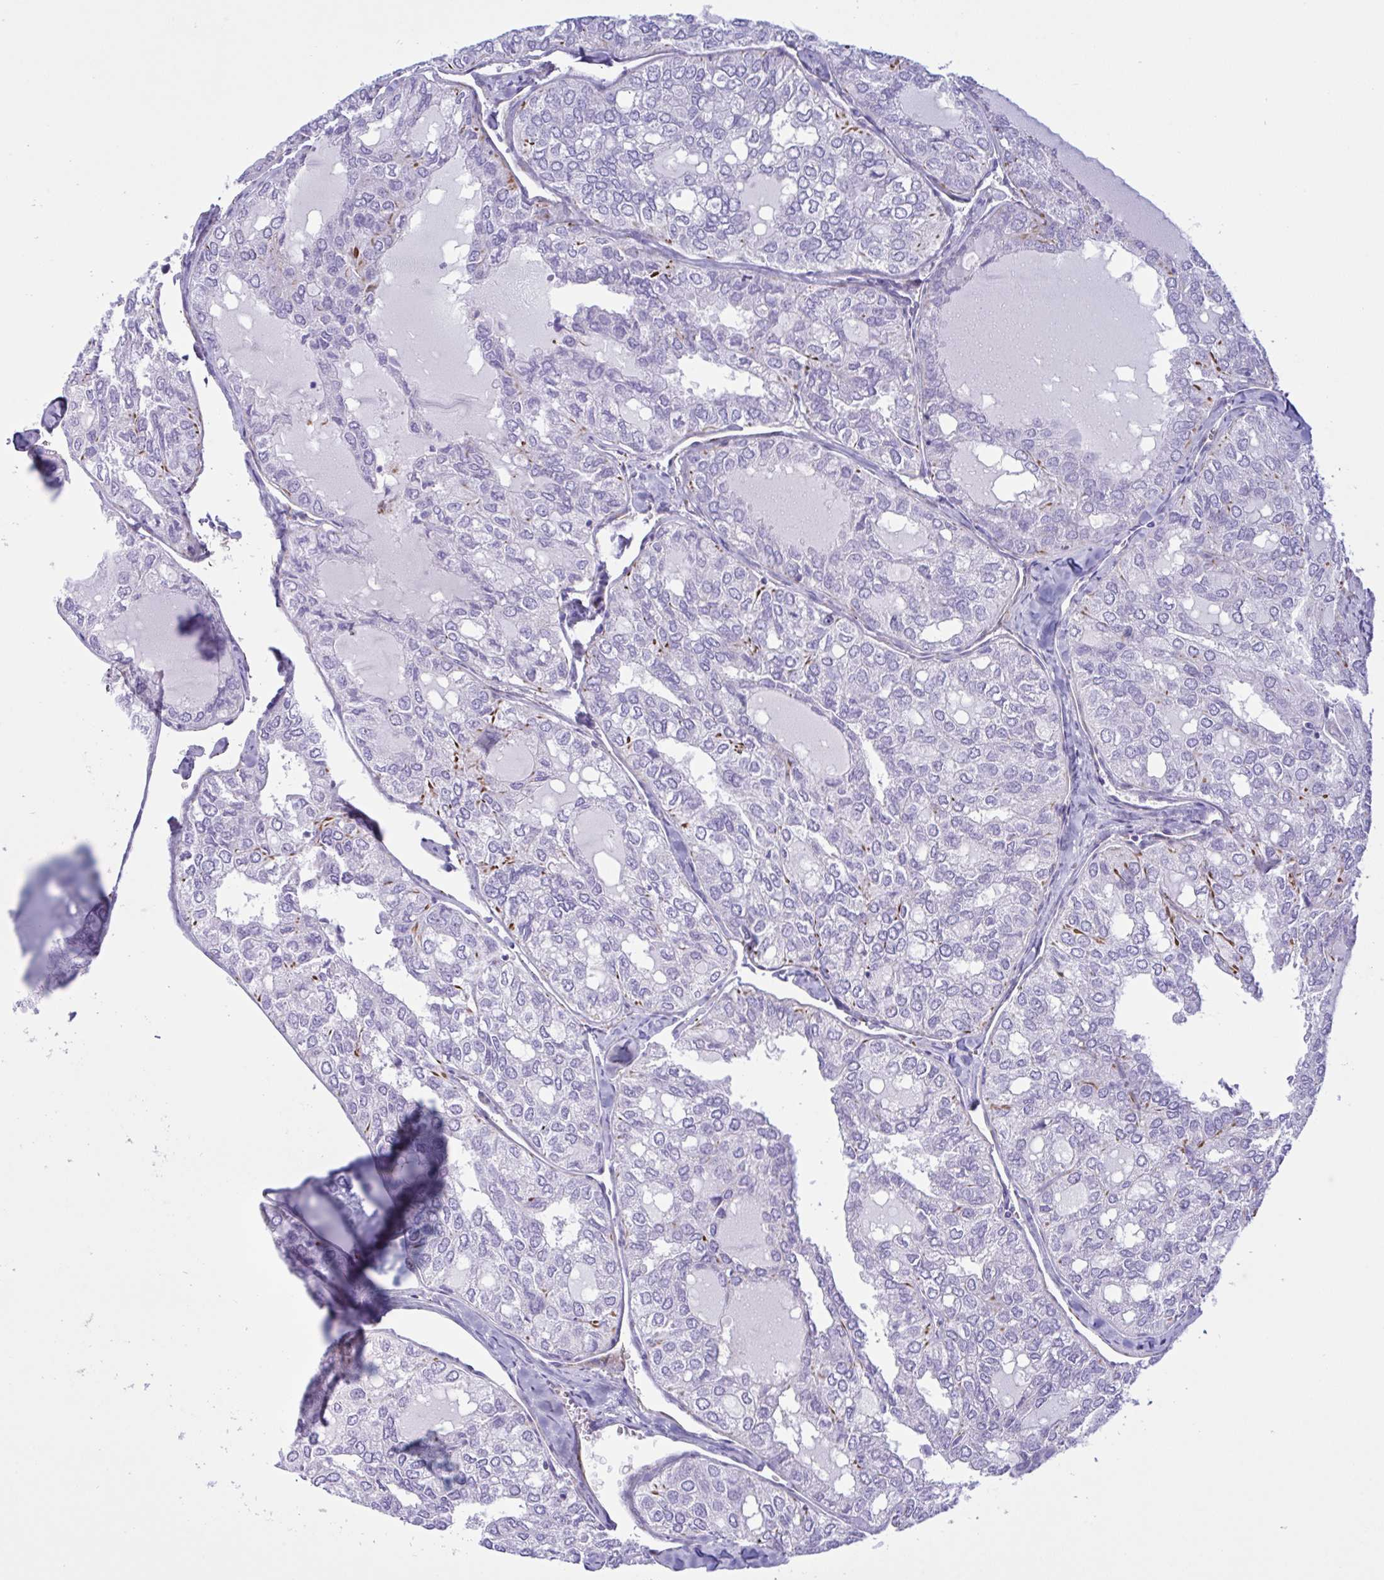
{"staining": {"intensity": "strong", "quantity": "25%-75%", "location": "cytoplasmic/membranous"}, "tissue": "thyroid cancer", "cell_type": "Tumor cells", "image_type": "cancer", "snomed": [{"axis": "morphology", "description": "Follicular adenoma carcinoma, NOS"}, {"axis": "topography", "description": "Thyroid gland"}], "caption": "A histopathology image of human thyroid cancer stained for a protein demonstrates strong cytoplasmic/membranous brown staining in tumor cells.", "gene": "SMAD5", "patient": {"sex": "male", "age": 75}}